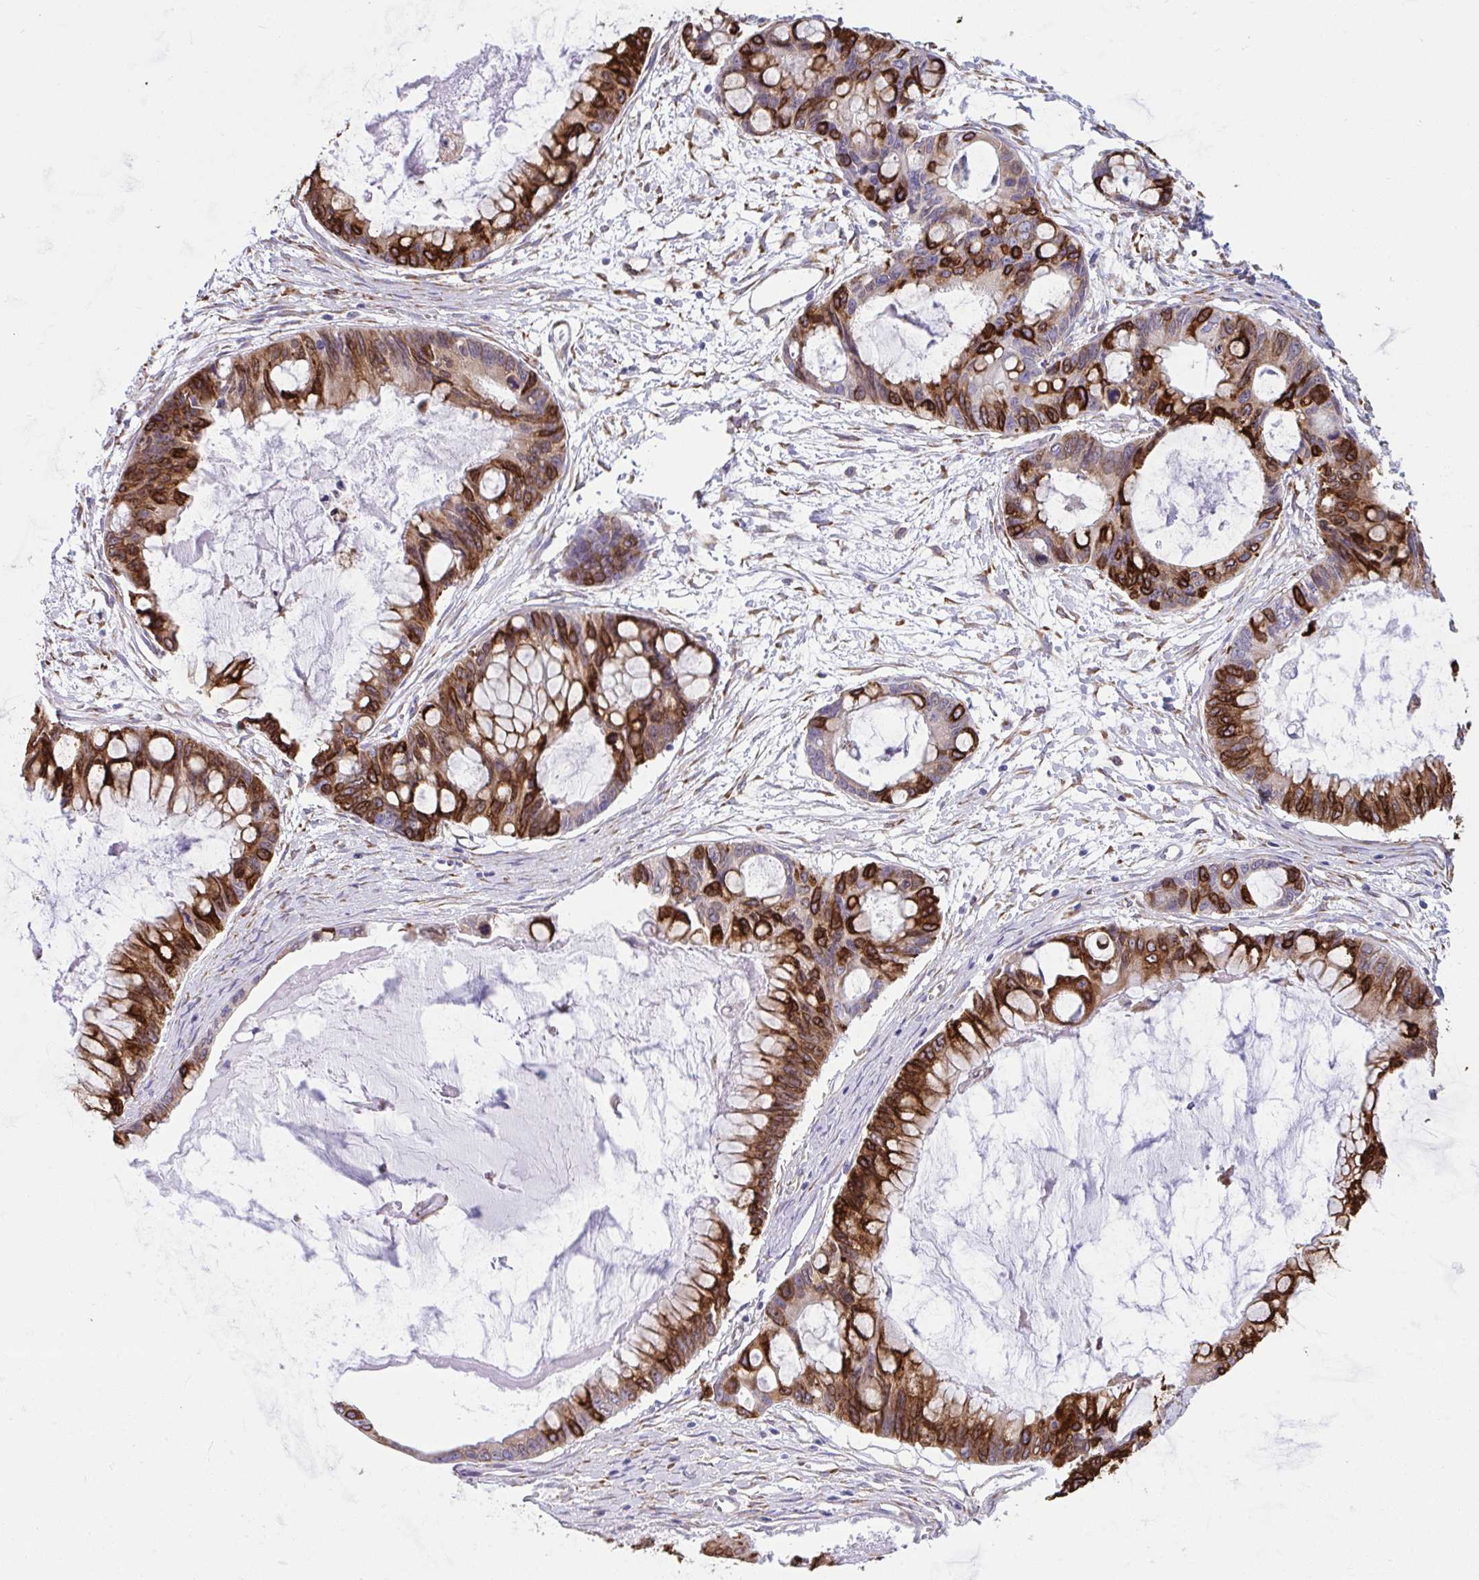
{"staining": {"intensity": "strong", "quantity": "25%-75%", "location": "cytoplasmic/membranous"}, "tissue": "ovarian cancer", "cell_type": "Tumor cells", "image_type": "cancer", "snomed": [{"axis": "morphology", "description": "Cystadenocarcinoma, mucinous, NOS"}, {"axis": "topography", "description": "Ovary"}], "caption": "Protein staining of ovarian mucinous cystadenocarcinoma tissue displays strong cytoplasmic/membranous positivity in approximately 25%-75% of tumor cells.", "gene": "ASPH", "patient": {"sex": "female", "age": 63}}